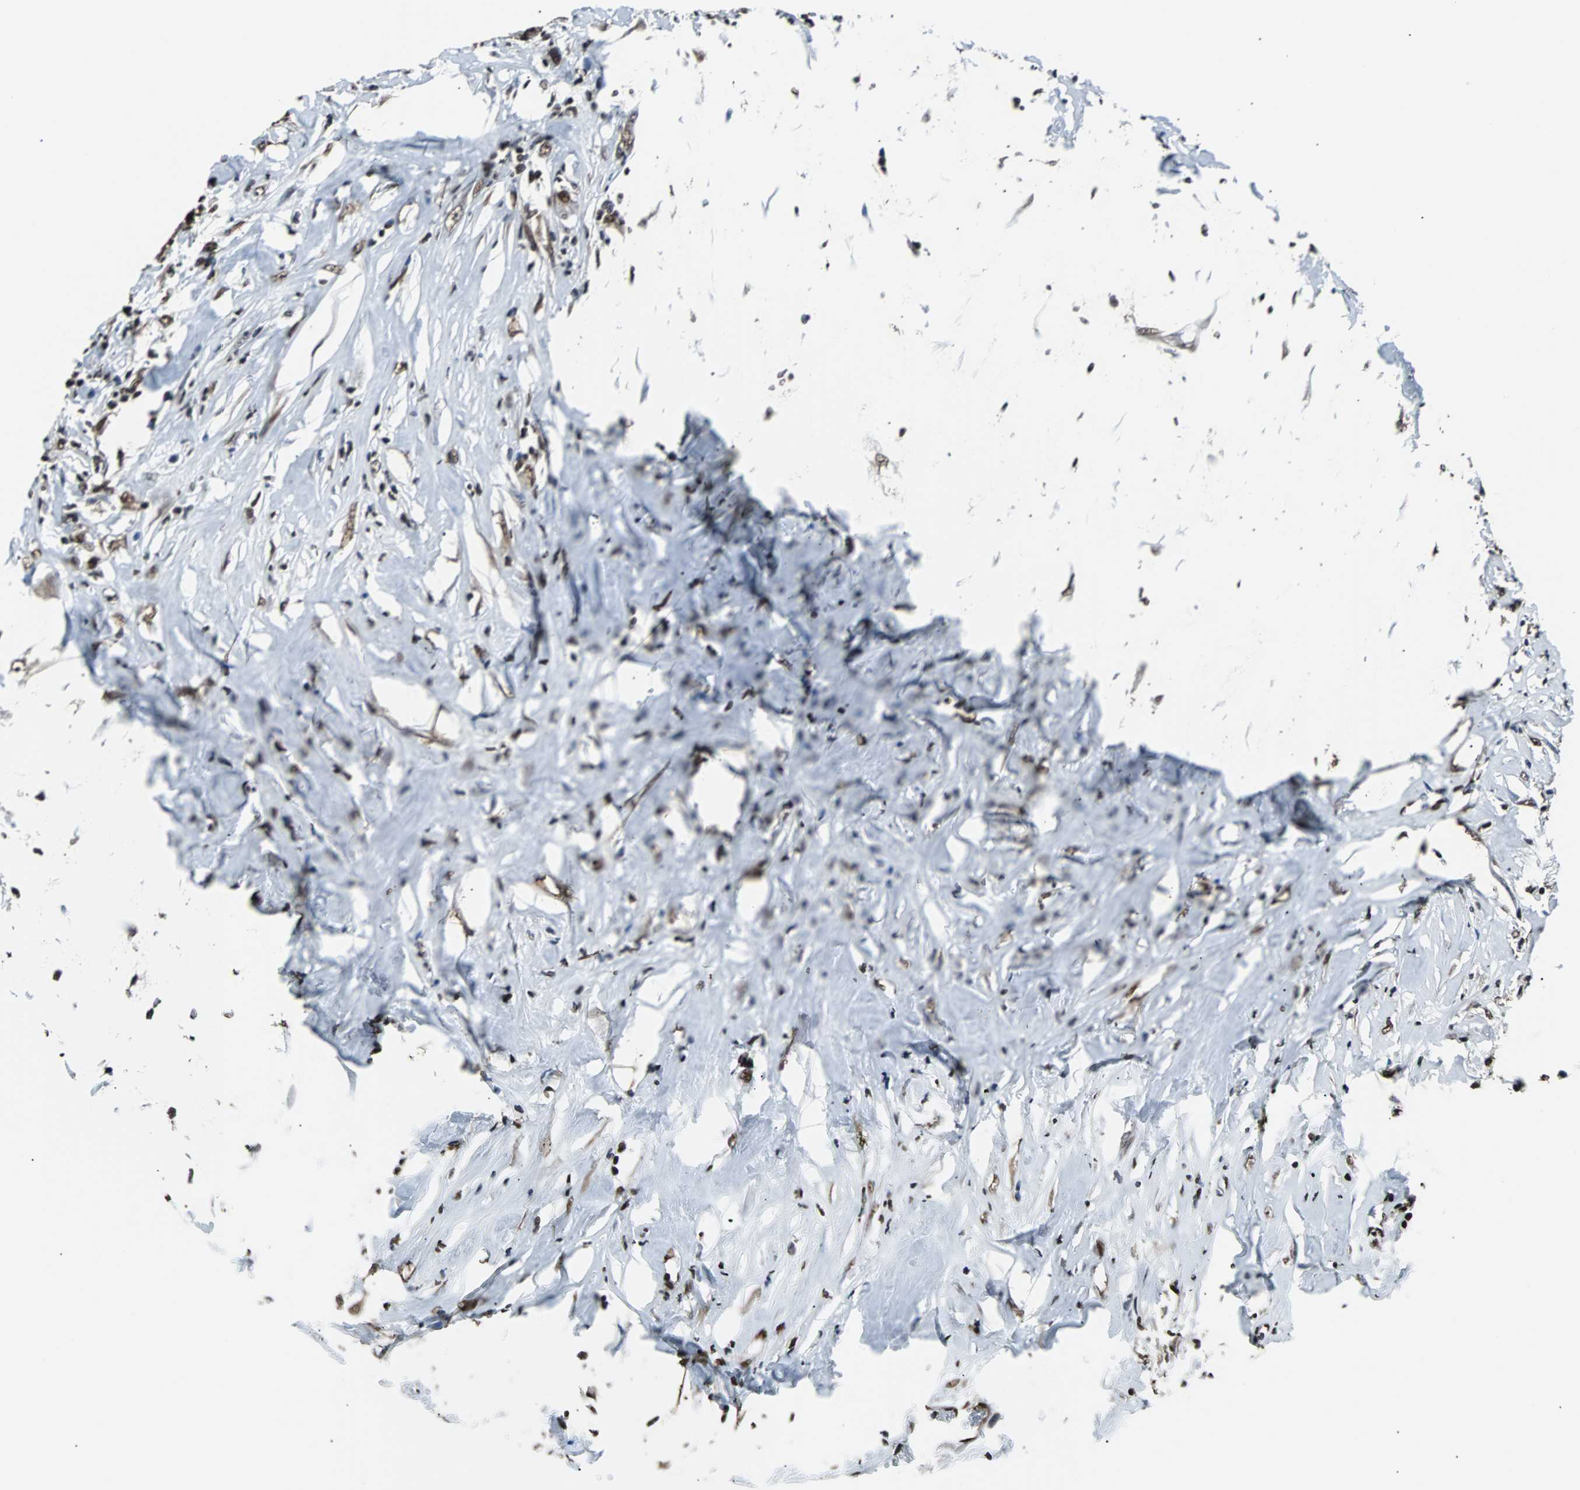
{"staining": {"intensity": "strong", "quantity": ">75%", "location": "cytoplasmic/membranous,nuclear"}, "tissue": "colorectal cancer", "cell_type": "Tumor cells", "image_type": "cancer", "snomed": [{"axis": "morphology", "description": "Adenocarcinoma, NOS"}, {"axis": "topography", "description": "Rectum"}], "caption": "Protein staining by immunohistochemistry (IHC) shows strong cytoplasmic/membranous and nuclear expression in about >75% of tumor cells in colorectal cancer. (brown staining indicates protein expression, while blue staining denotes nuclei).", "gene": "FUBP1", "patient": {"sex": "male", "age": 55}}